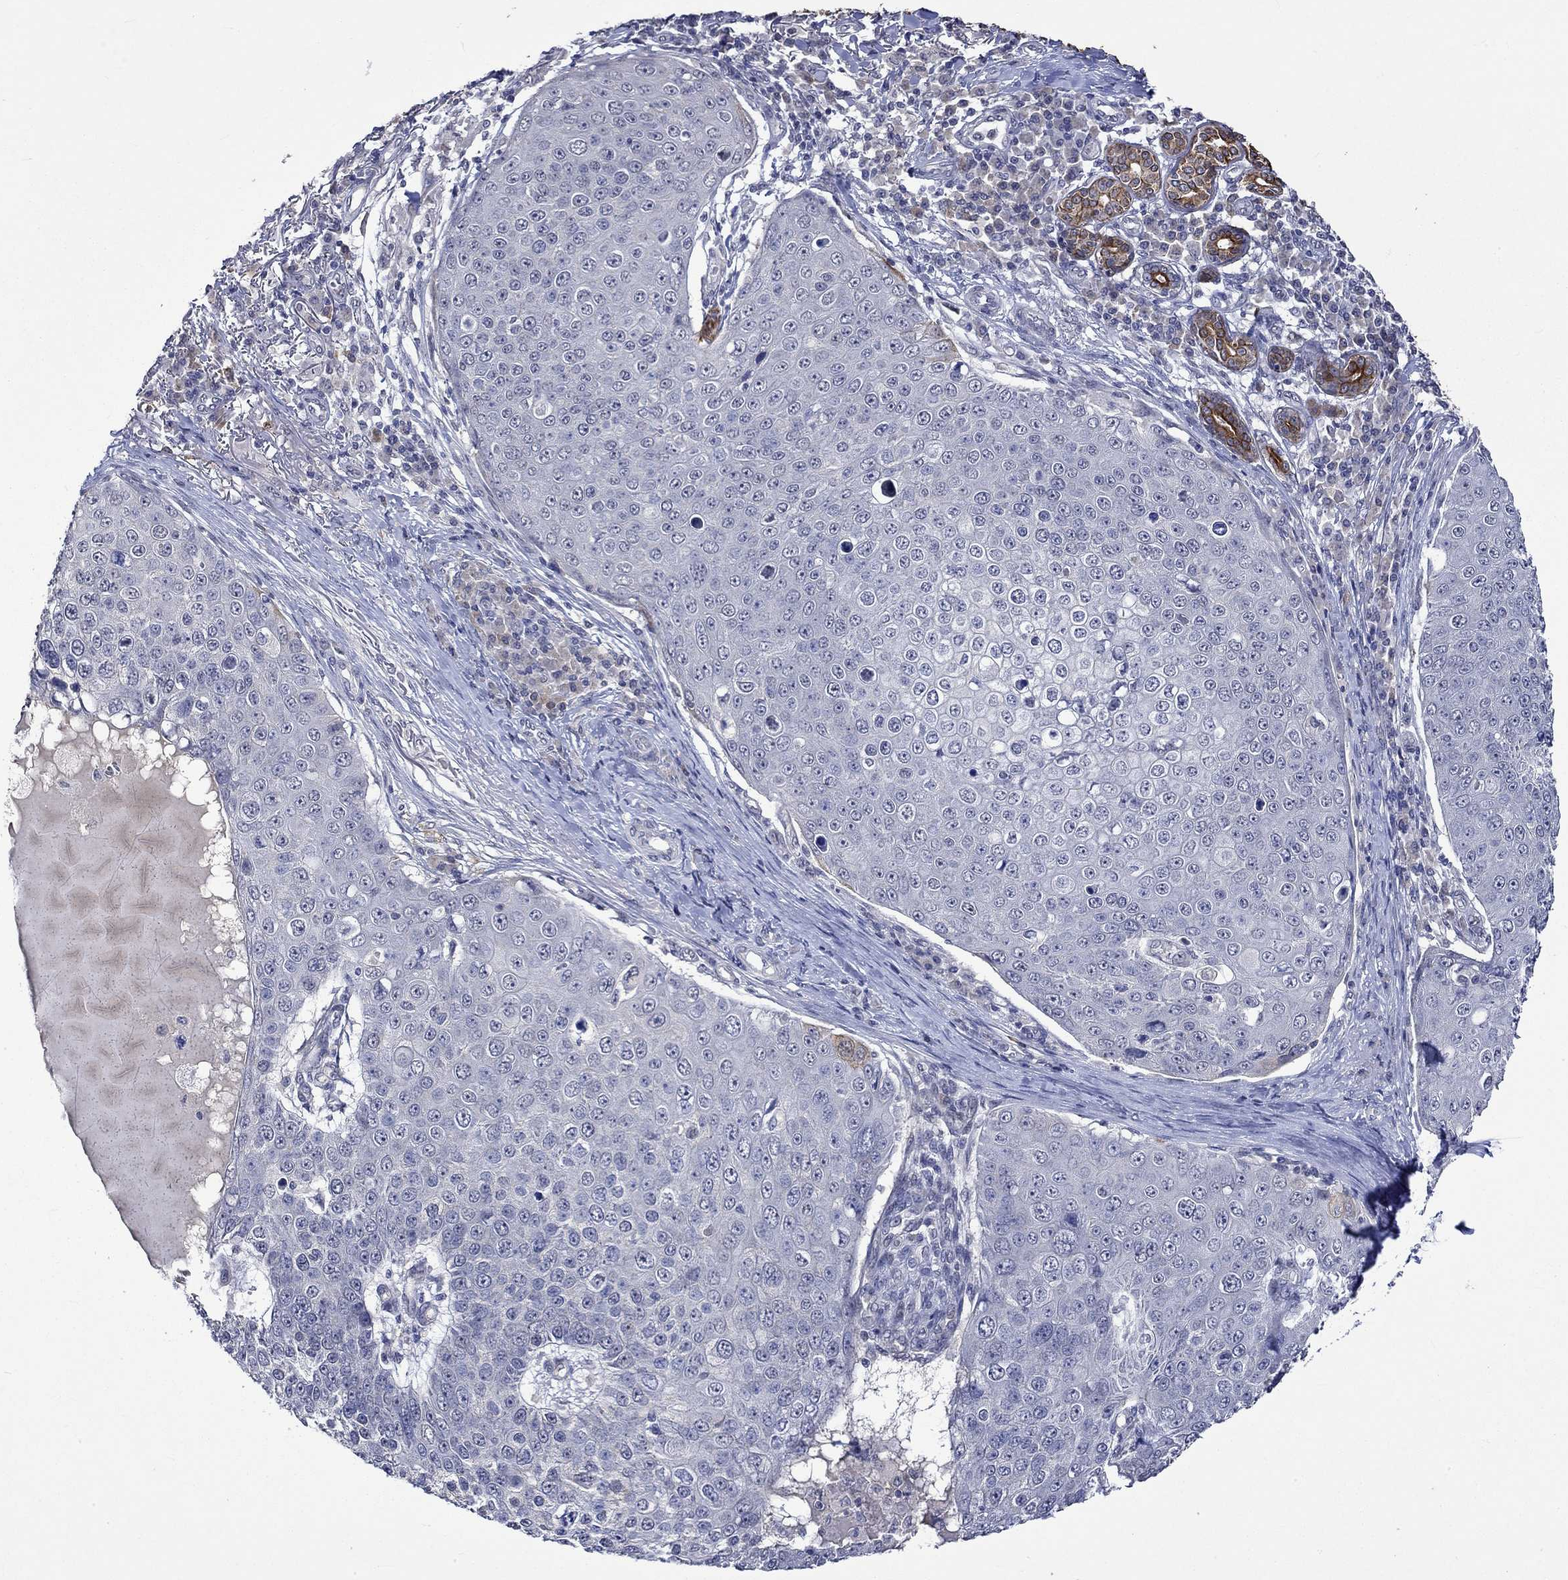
{"staining": {"intensity": "negative", "quantity": "none", "location": "none"}, "tissue": "skin cancer", "cell_type": "Tumor cells", "image_type": "cancer", "snomed": [{"axis": "morphology", "description": "Squamous cell carcinoma, NOS"}, {"axis": "topography", "description": "Skin"}], "caption": "A high-resolution image shows IHC staining of squamous cell carcinoma (skin), which demonstrates no significant expression in tumor cells.", "gene": "DDX3Y", "patient": {"sex": "male", "age": 71}}